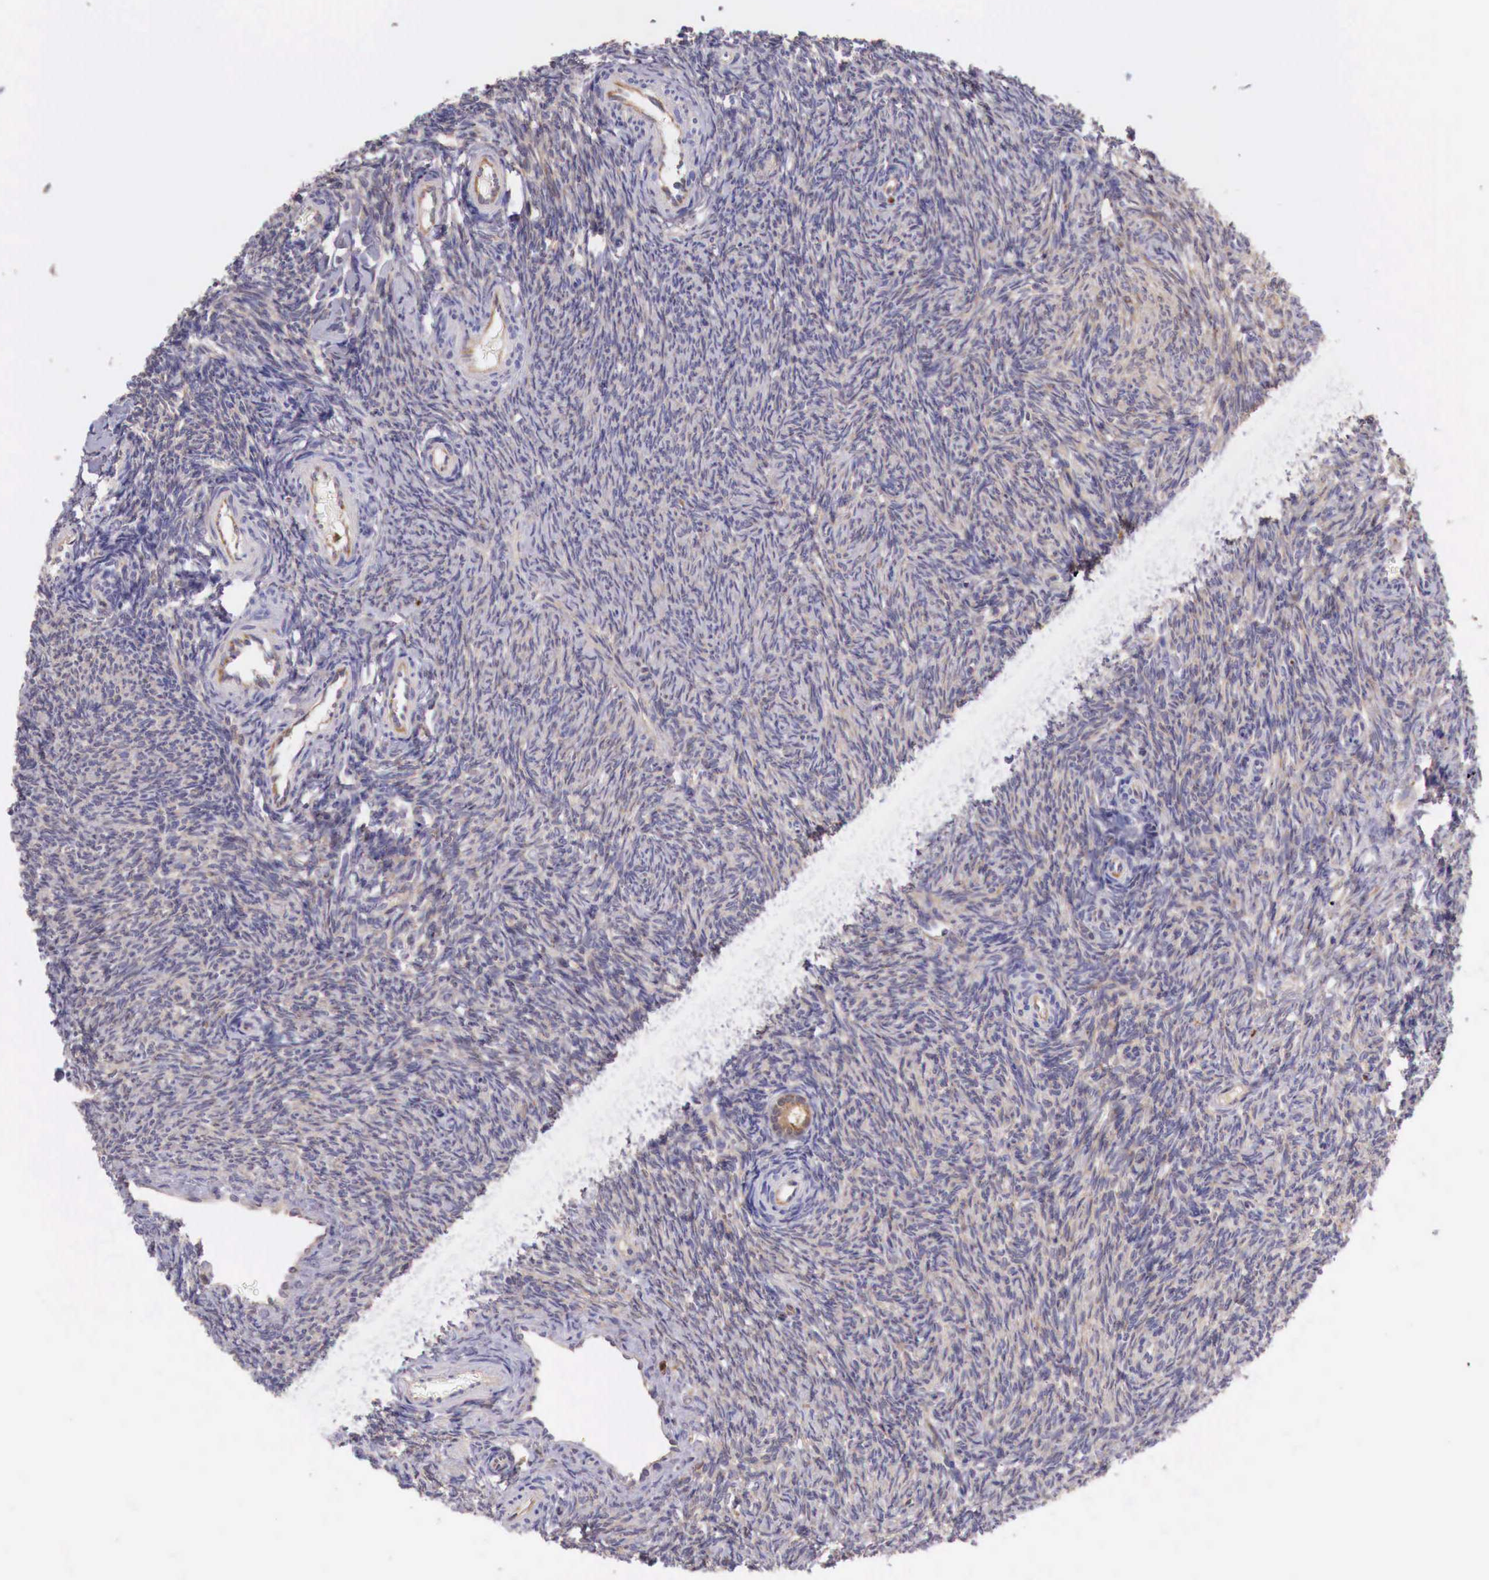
{"staining": {"intensity": "negative", "quantity": "none", "location": "none"}, "tissue": "ovary", "cell_type": "Ovarian stroma cells", "image_type": "normal", "snomed": [{"axis": "morphology", "description": "Normal tissue, NOS"}, {"axis": "topography", "description": "Ovary"}], "caption": "IHC image of benign human ovary stained for a protein (brown), which displays no staining in ovarian stroma cells.", "gene": "GAB2", "patient": {"sex": "female", "age": 32}}